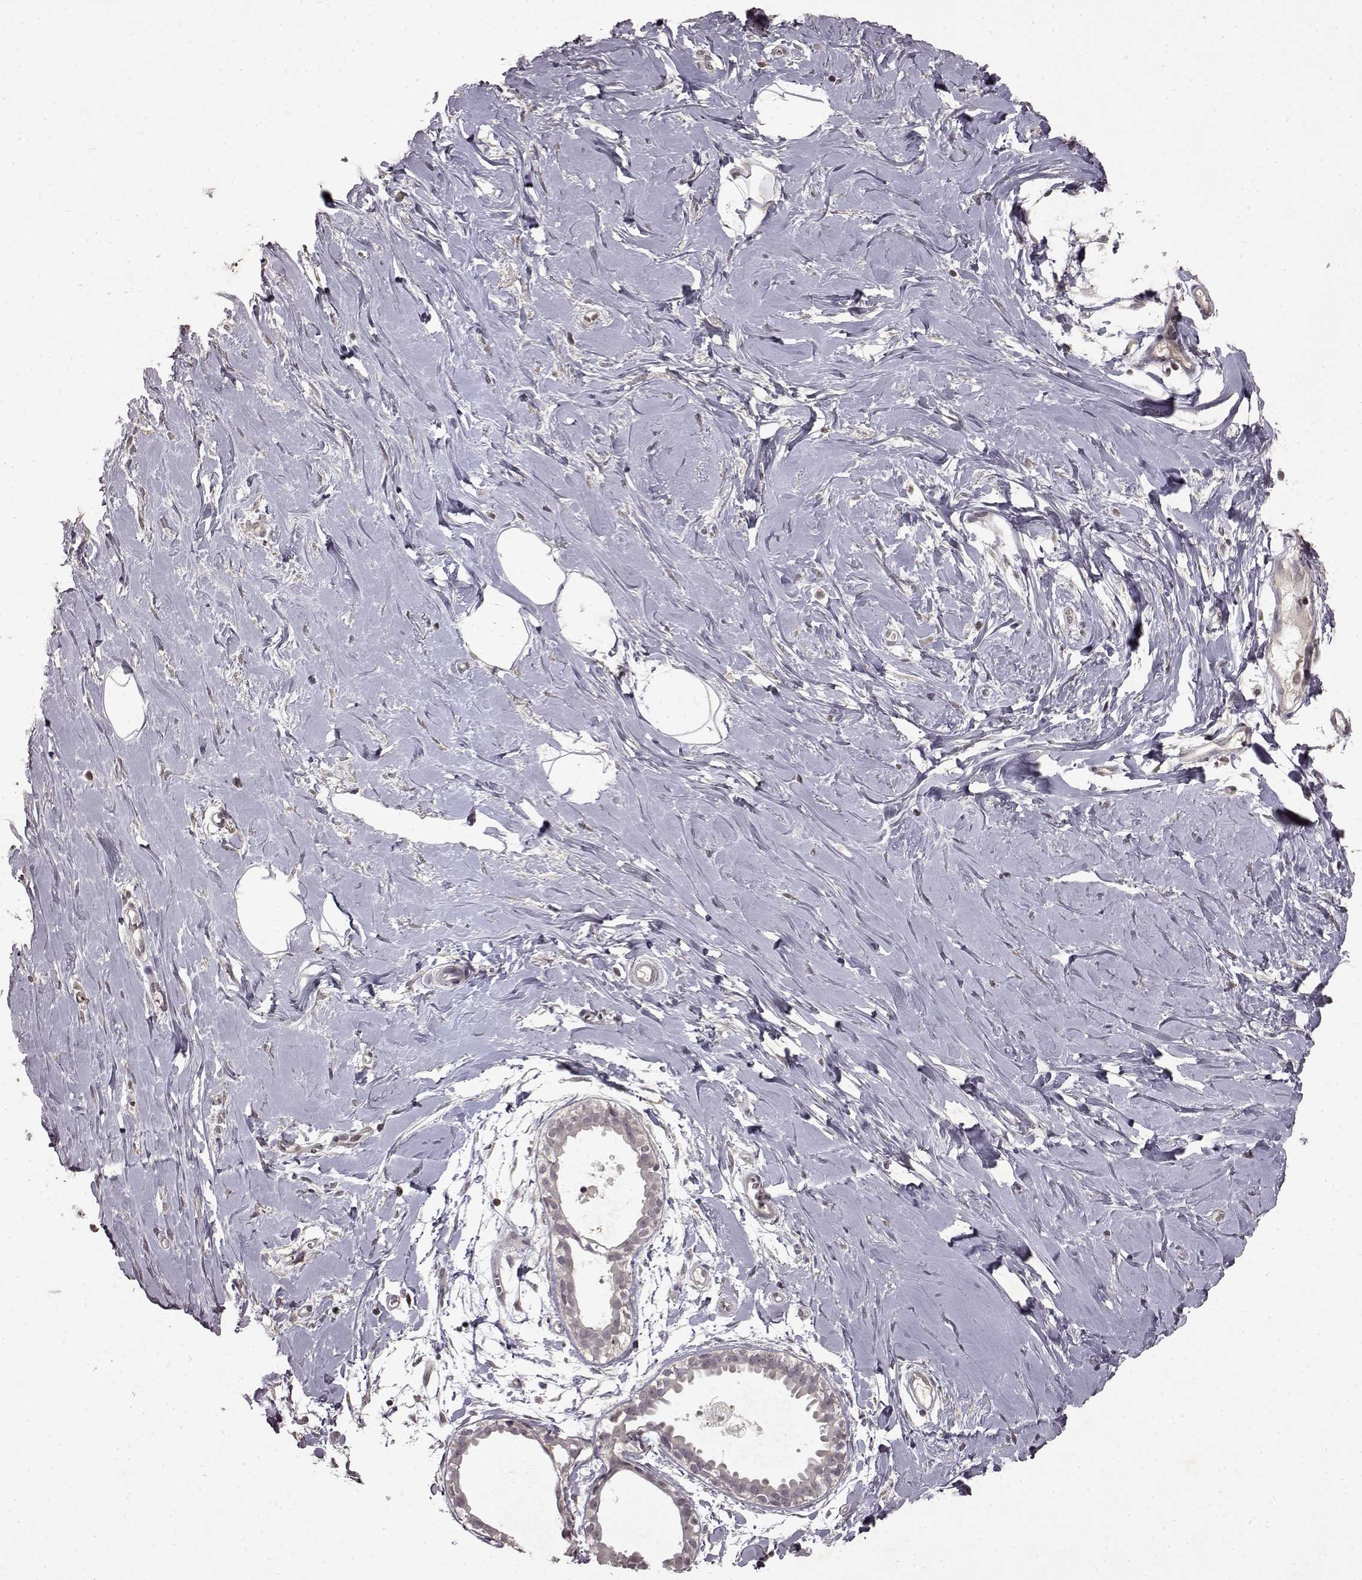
{"staining": {"intensity": "negative", "quantity": "none", "location": "none"}, "tissue": "breast", "cell_type": "Adipocytes", "image_type": "normal", "snomed": [{"axis": "morphology", "description": "Normal tissue, NOS"}, {"axis": "topography", "description": "Breast"}], "caption": "The photomicrograph shows no significant expression in adipocytes of breast.", "gene": "LHB", "patient": {"sex": "female", "age": 49}}